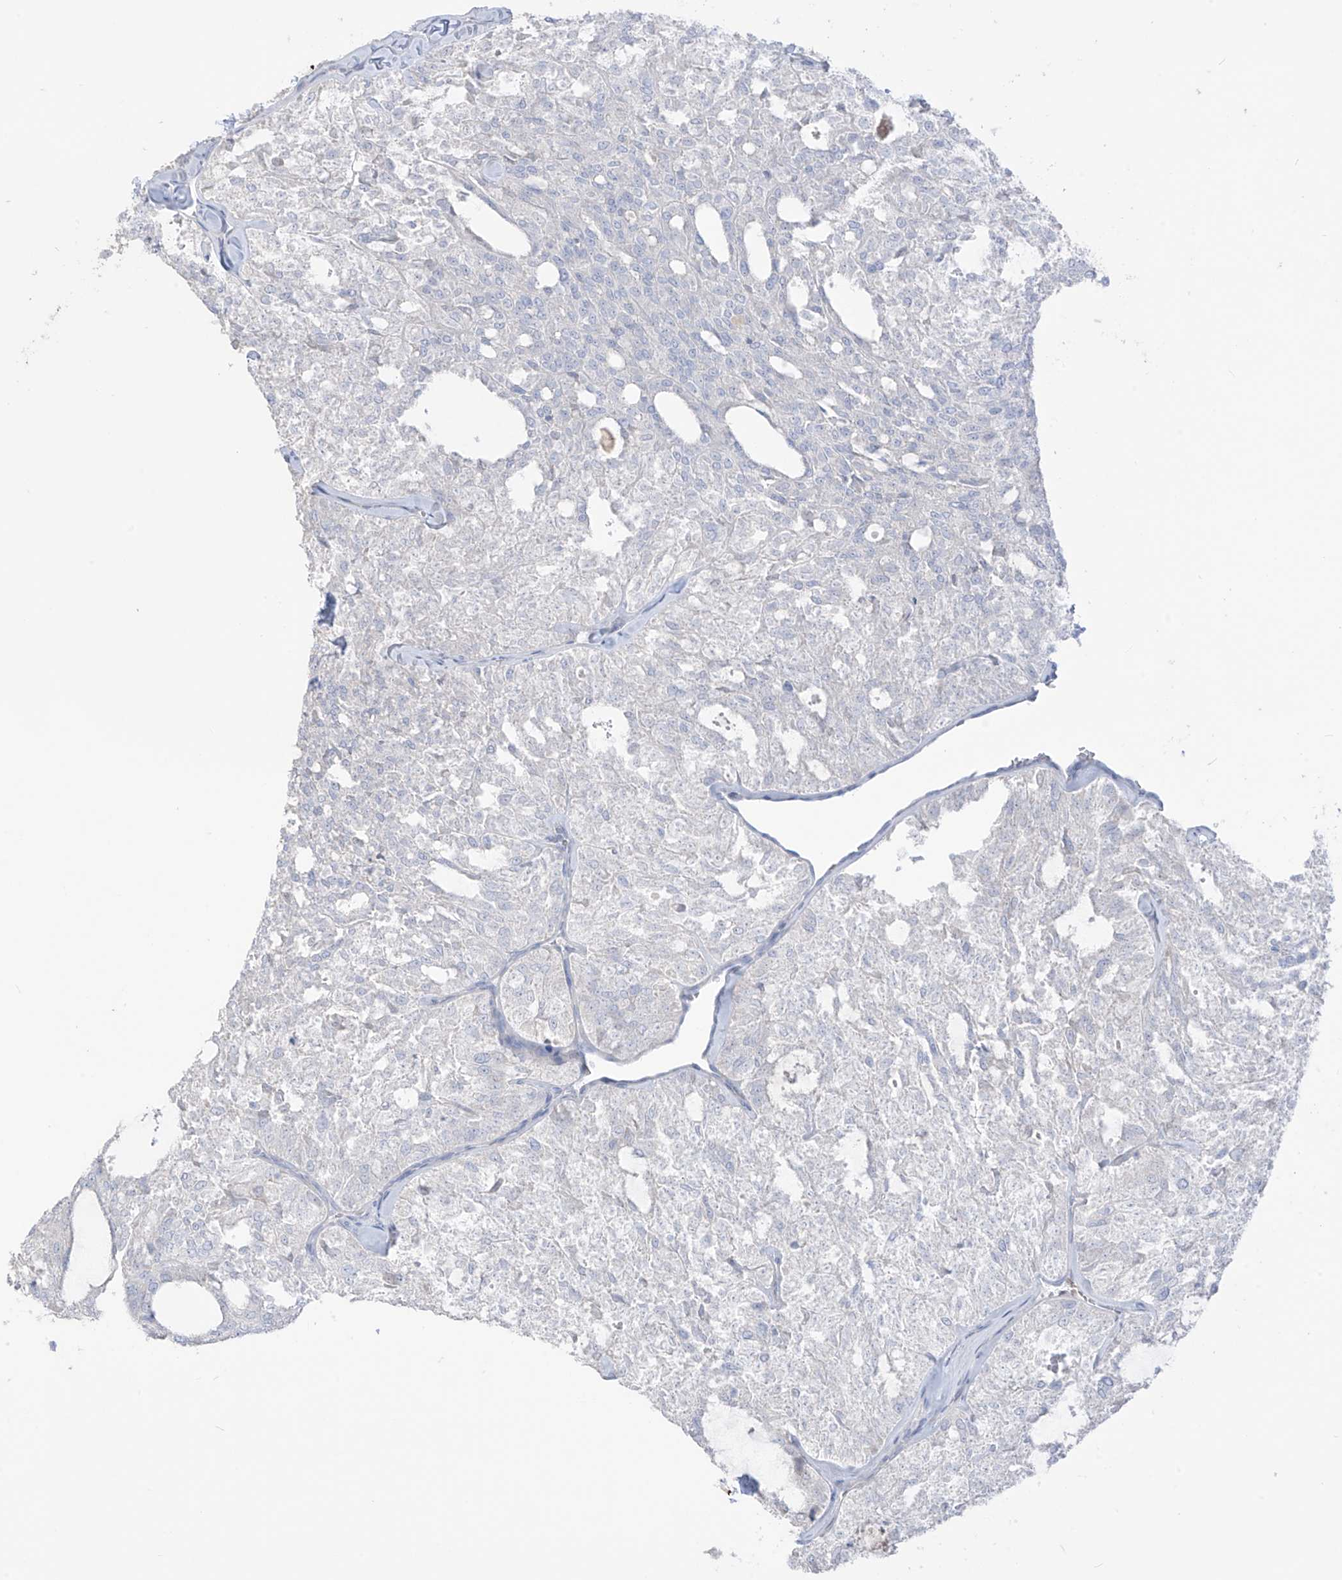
{"staining": {"intensity": "negative", "quantity": "none", "location": "none"}, "tissue": "thyroid cancer", "cell_type": "Tumor cells", "image_type": "cancer", "snomed": [{"axis": "morphology", "description": "Follicular adenoma carcinoma, NOS"}, {"axis": "topography", "description": "Thyroid gland"}], "caption": "Tumor cells are negative for brown protein staining in follicular adenoma carcinoma (thyroid).", "gene": "ASPRV1", "patient": {"sex": "male", "age": 75}}